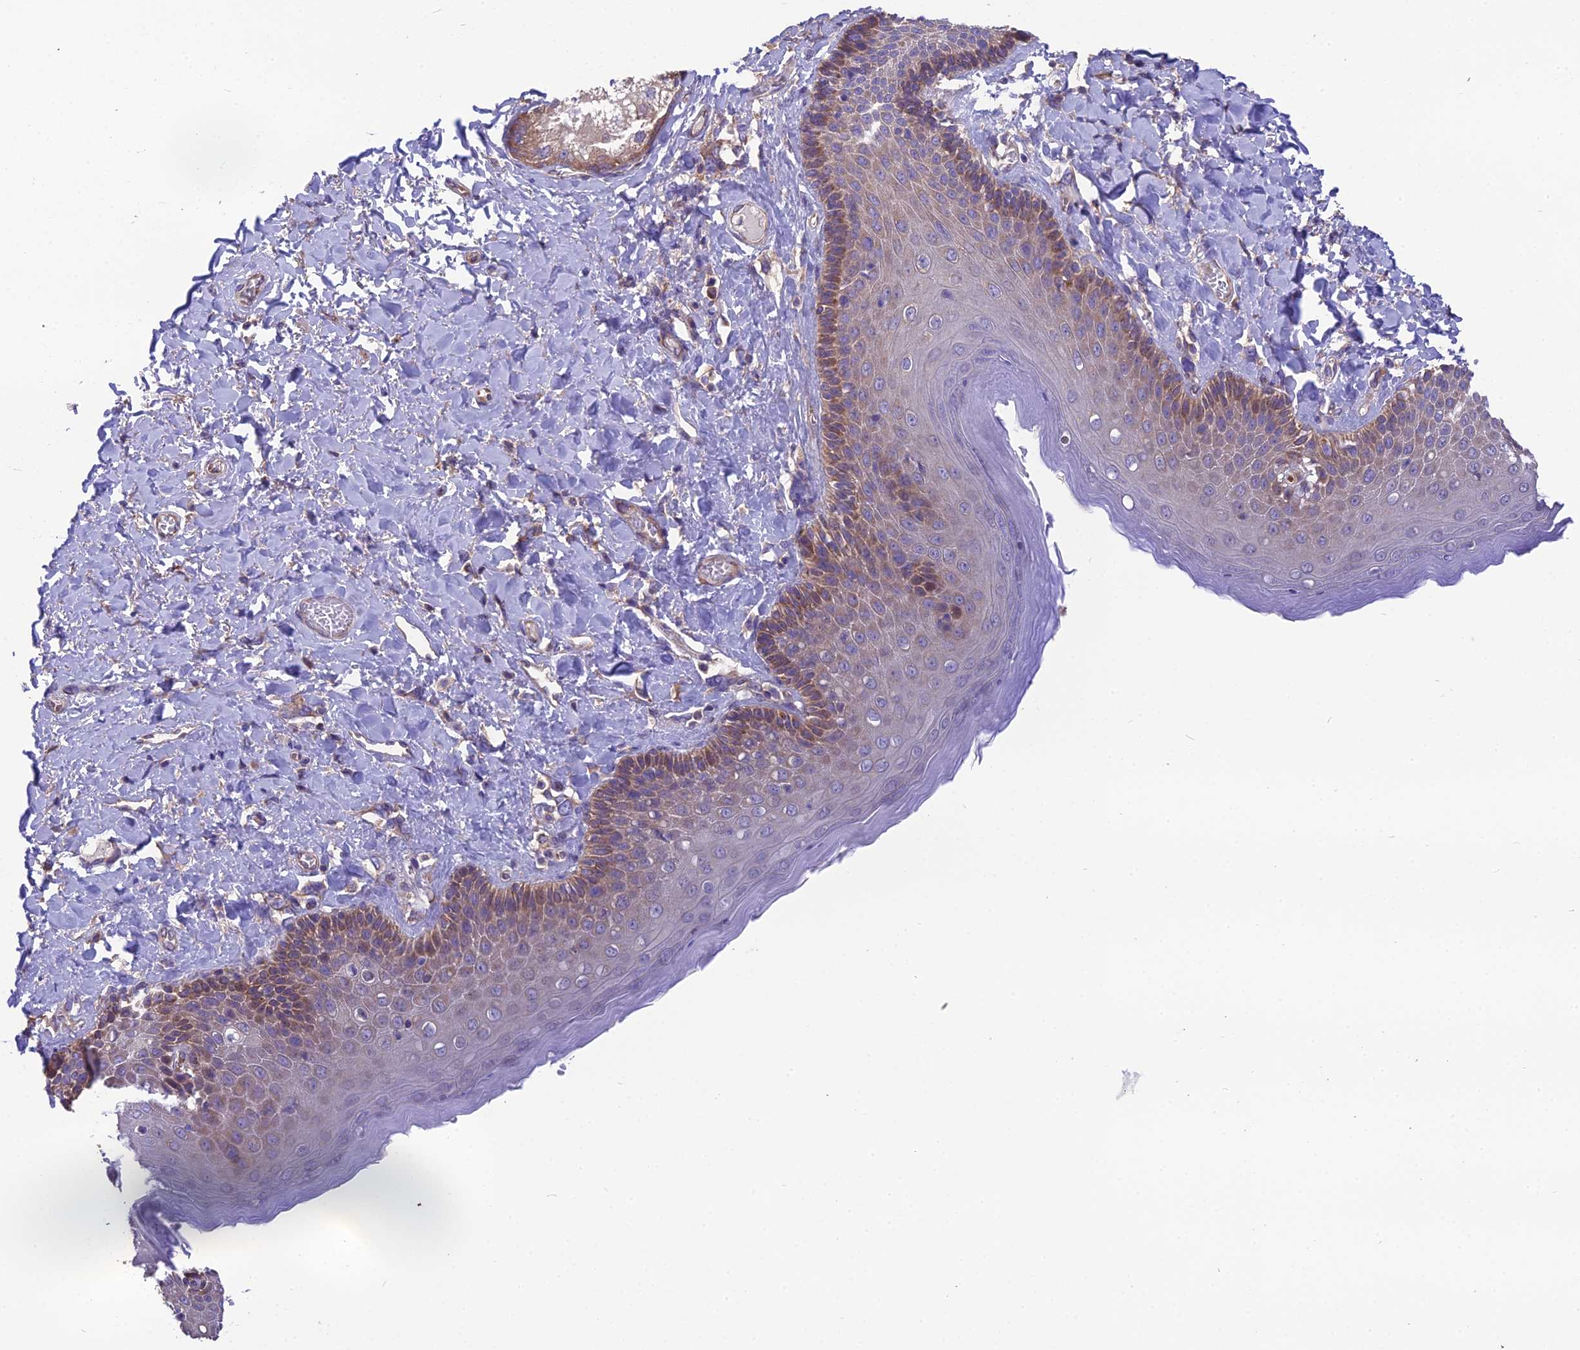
{"staining": {"intensity": "moderate", "quantity": "25%-75%", "location": "cytoplasmic/membranous"}, "tissue": "skin", "cell_type": "Epidermal cells", "image_type": "normal", "snomed": [{"axis": "morphology", "description": "Normal tissue, NOS"}, {"axis": "topography", "description": "Anal"}], "caption": "Immunohistochemistry (IHC) (DAB (3,3'-diaminobenzidine)) staining of normal human skin shows moderate cytoplasmic/membranous protein staining in about 25%-75% of epidermal cells. (DAB (3,3'-diaminobenzidine) = brown stain, brightfield microscopy at high magnification).", "gene": "BLOC1S4", "patient": {"sex": "male", "age": 69}}